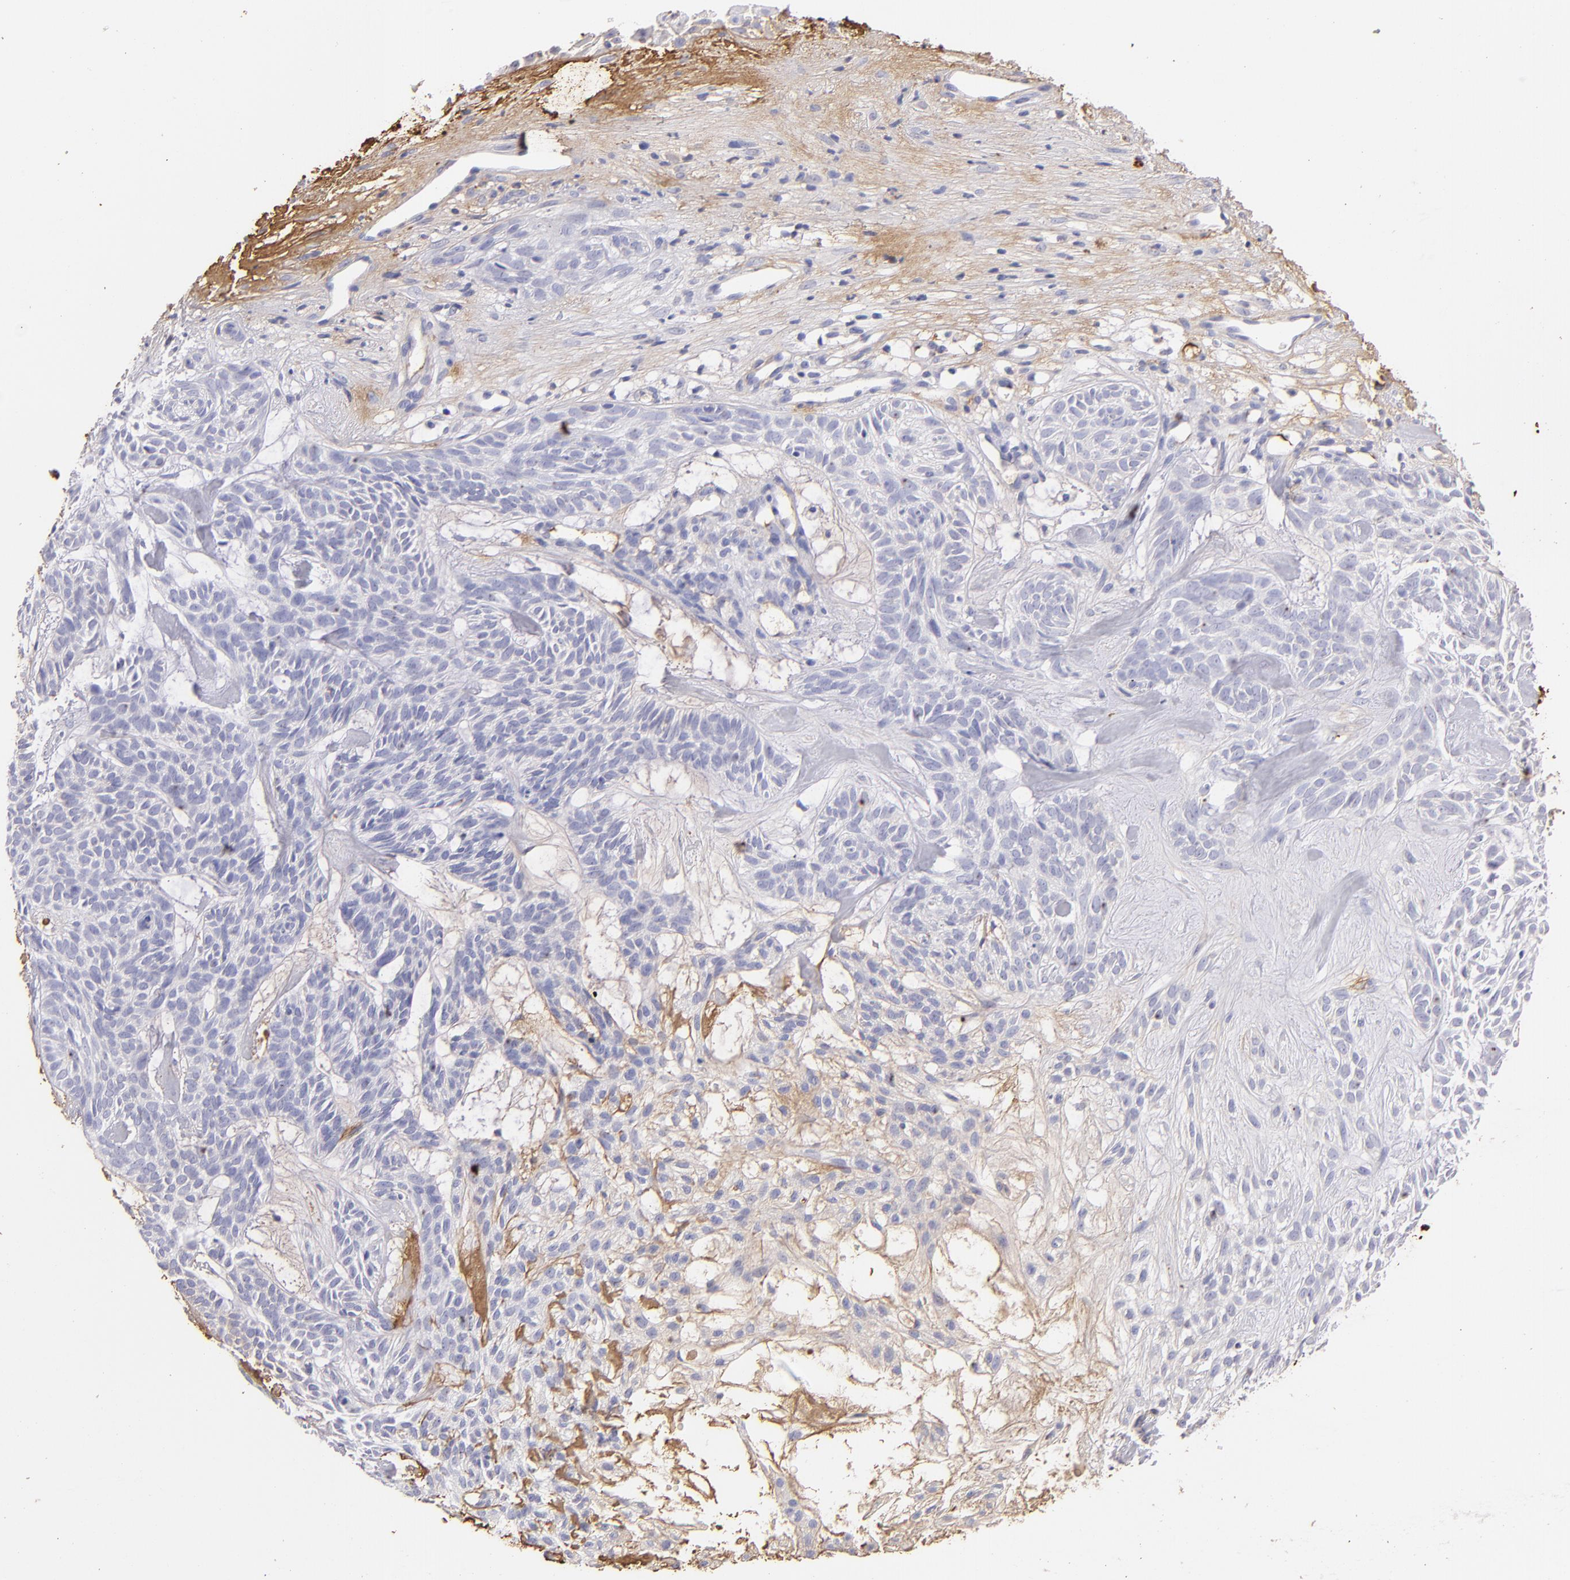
{"staining": {"intensity": "negative", "quantity": "none", "location": "none"}, "tissue": "skin cancer", "cell_type": "Tumor cells", "image_type": "cancer", "snomed": [{"axis": "morphology", "description": "Basal cell carcinoma"}, {"axis": "topography", "description": "Skin"}], "caption": "Skin cancer (basal cell carcinoma) was stained to show a protein in brown. There is no significant expression in tumor cells. (DAB IHC, high magnification).", "gene": "FGB", "patient": {"sex": "male", "age": 75}}